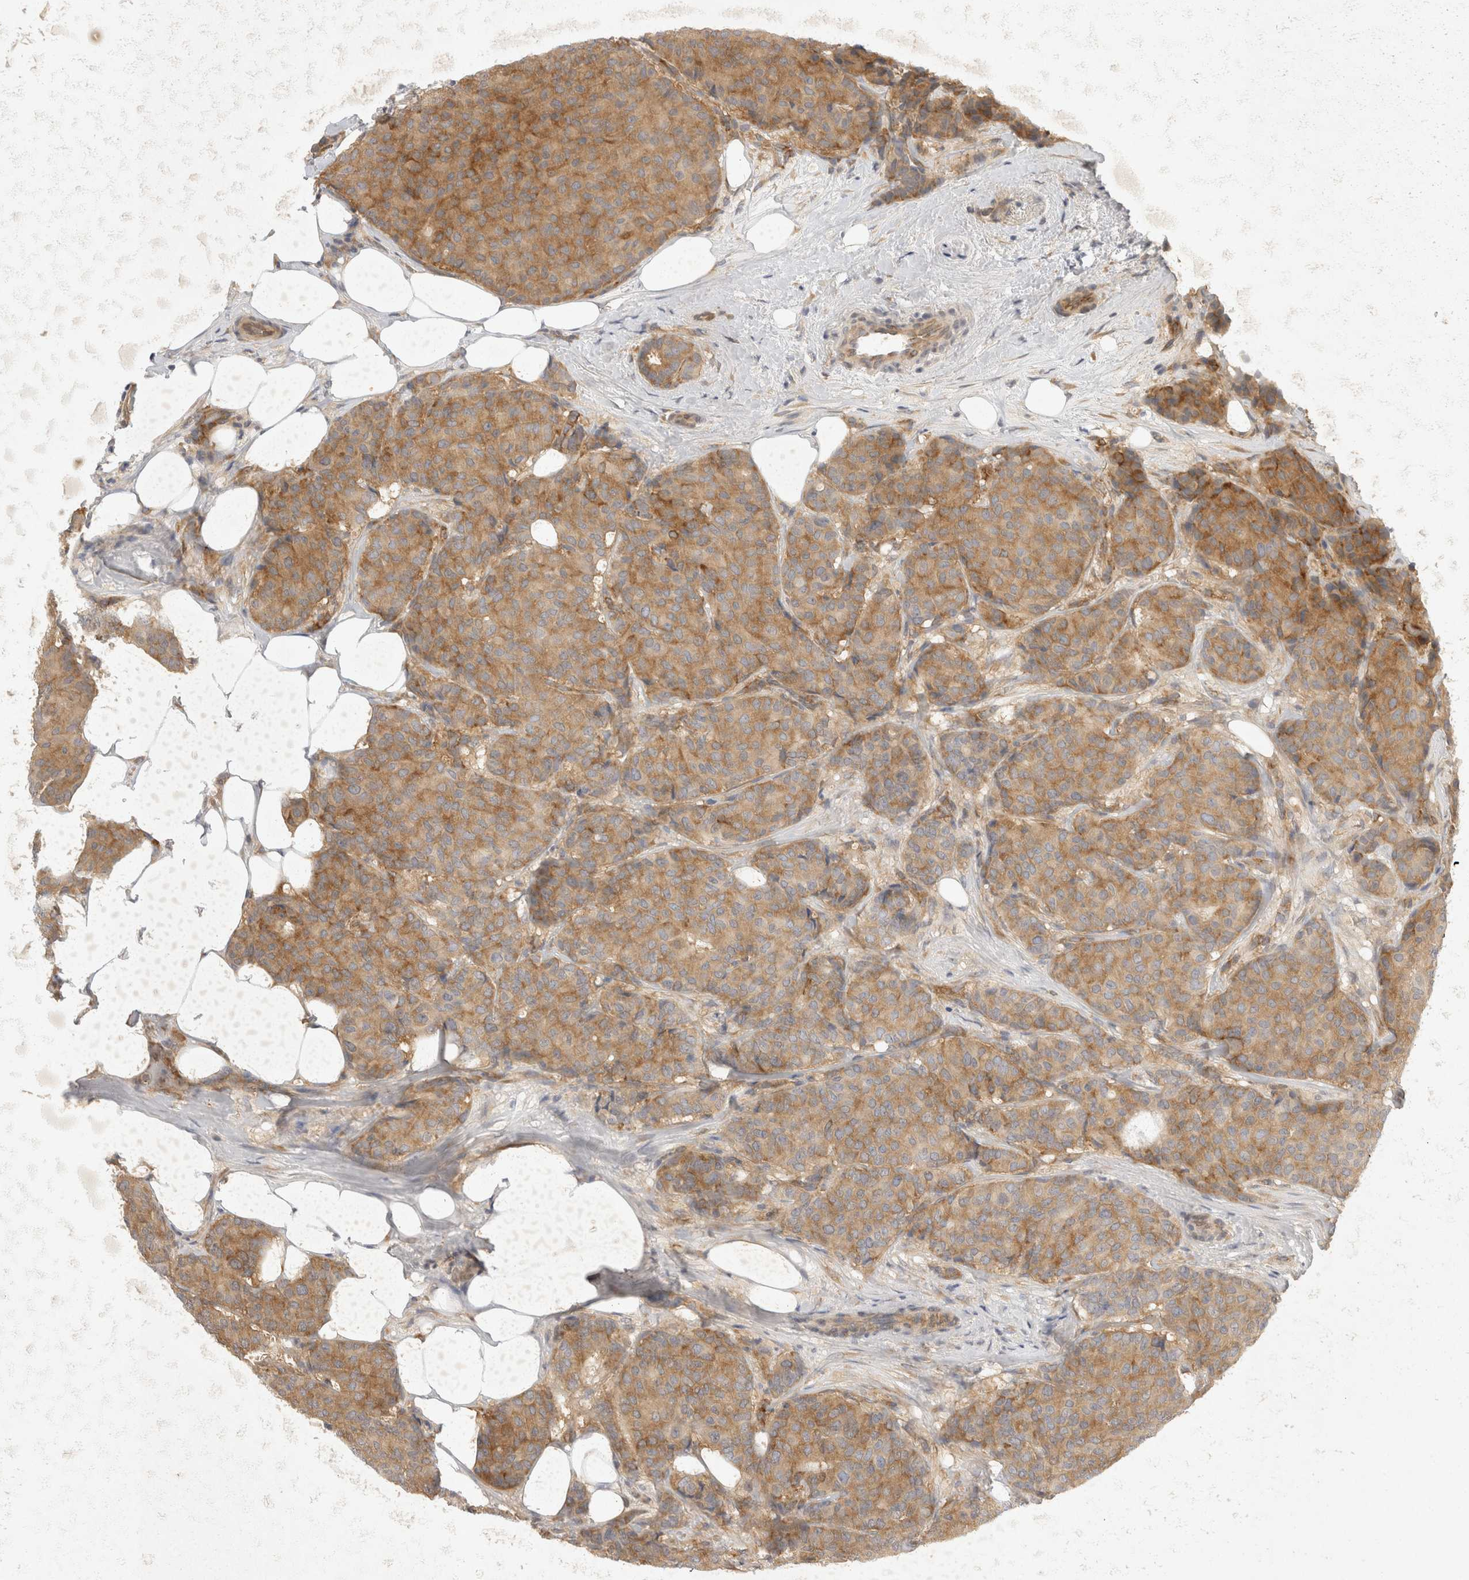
{"staining": {"intensity": "moderate", "quantity": ">75%", "location": "cytoplasmic/membranous"}, "tissue": "breast cancer", "cell_type": "Tumor cells", "image_type": "cancer", "snomed": [{"axis": "morphology", "description": "Duct carcinoma"}, {"axis": "topography", "description": "Breast"}], "caption": "Tumor cells exhibit medium levels of moderate cytoplasmic/membranous expression in approximately >75% of cells in human breast cancer (intraductal carcinoma). (Brightfield microscopy of DAB IHC at high magnification).", "gene": "EIF4G3", "patient": {"sex": "female", "age": 75}}